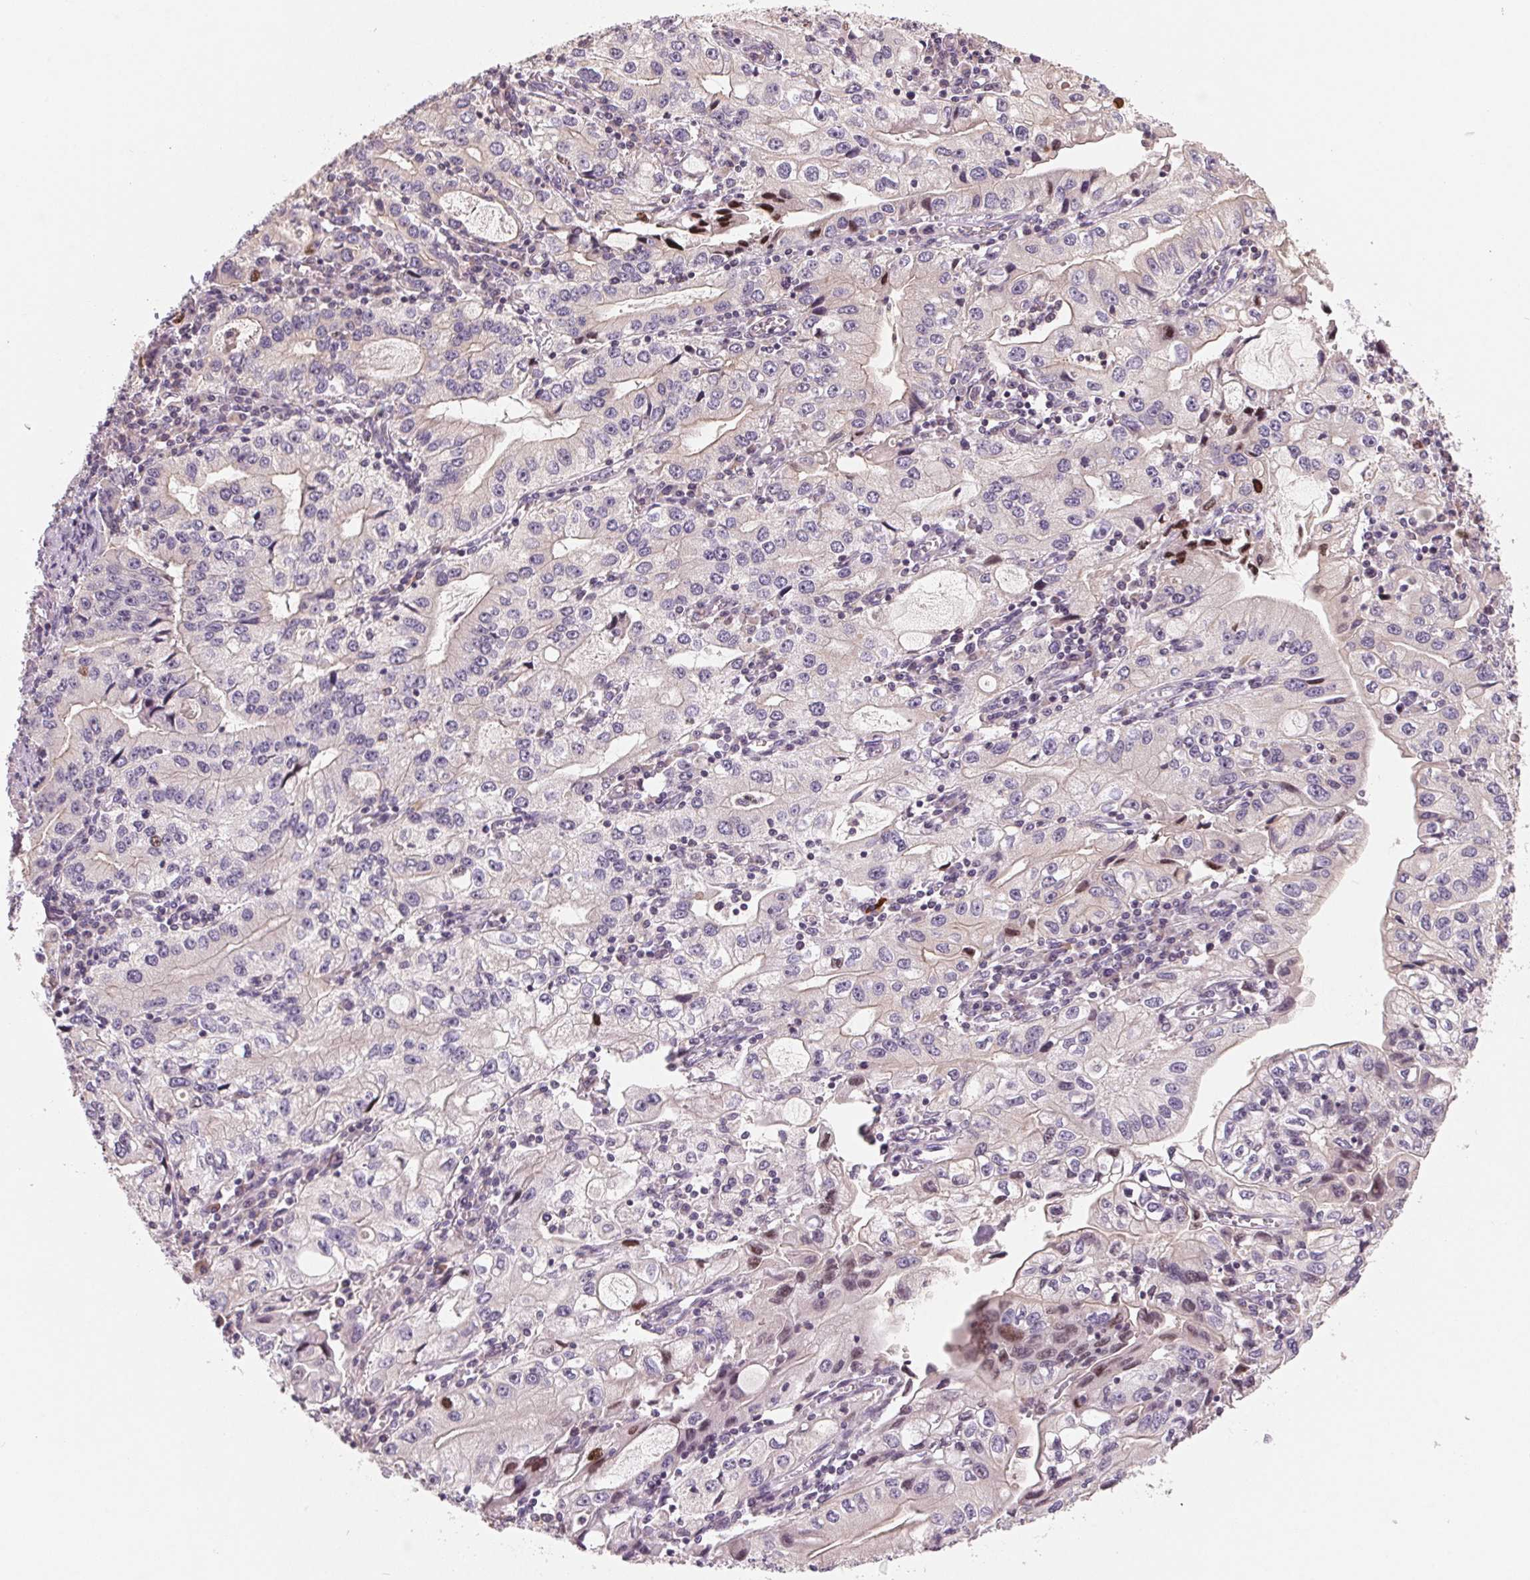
{"staining": {"intensity": "negative", "quantity": "none", "location": "none"}, "tissue": "stomach cancer", "cell_type": "Tumor cells", "image_type": "cancer", "snomed": [{"axis": "morphology", "description": "Adenocarcinoma, NOS"}, {"axis": "topography", "description": "Stomach, lower"}], "caption": "Tumor cells show no significant positivity in adenocarcinoma (stomach).", "gene": "AQP8", "patient": {"sex": "female", "age": 72}}